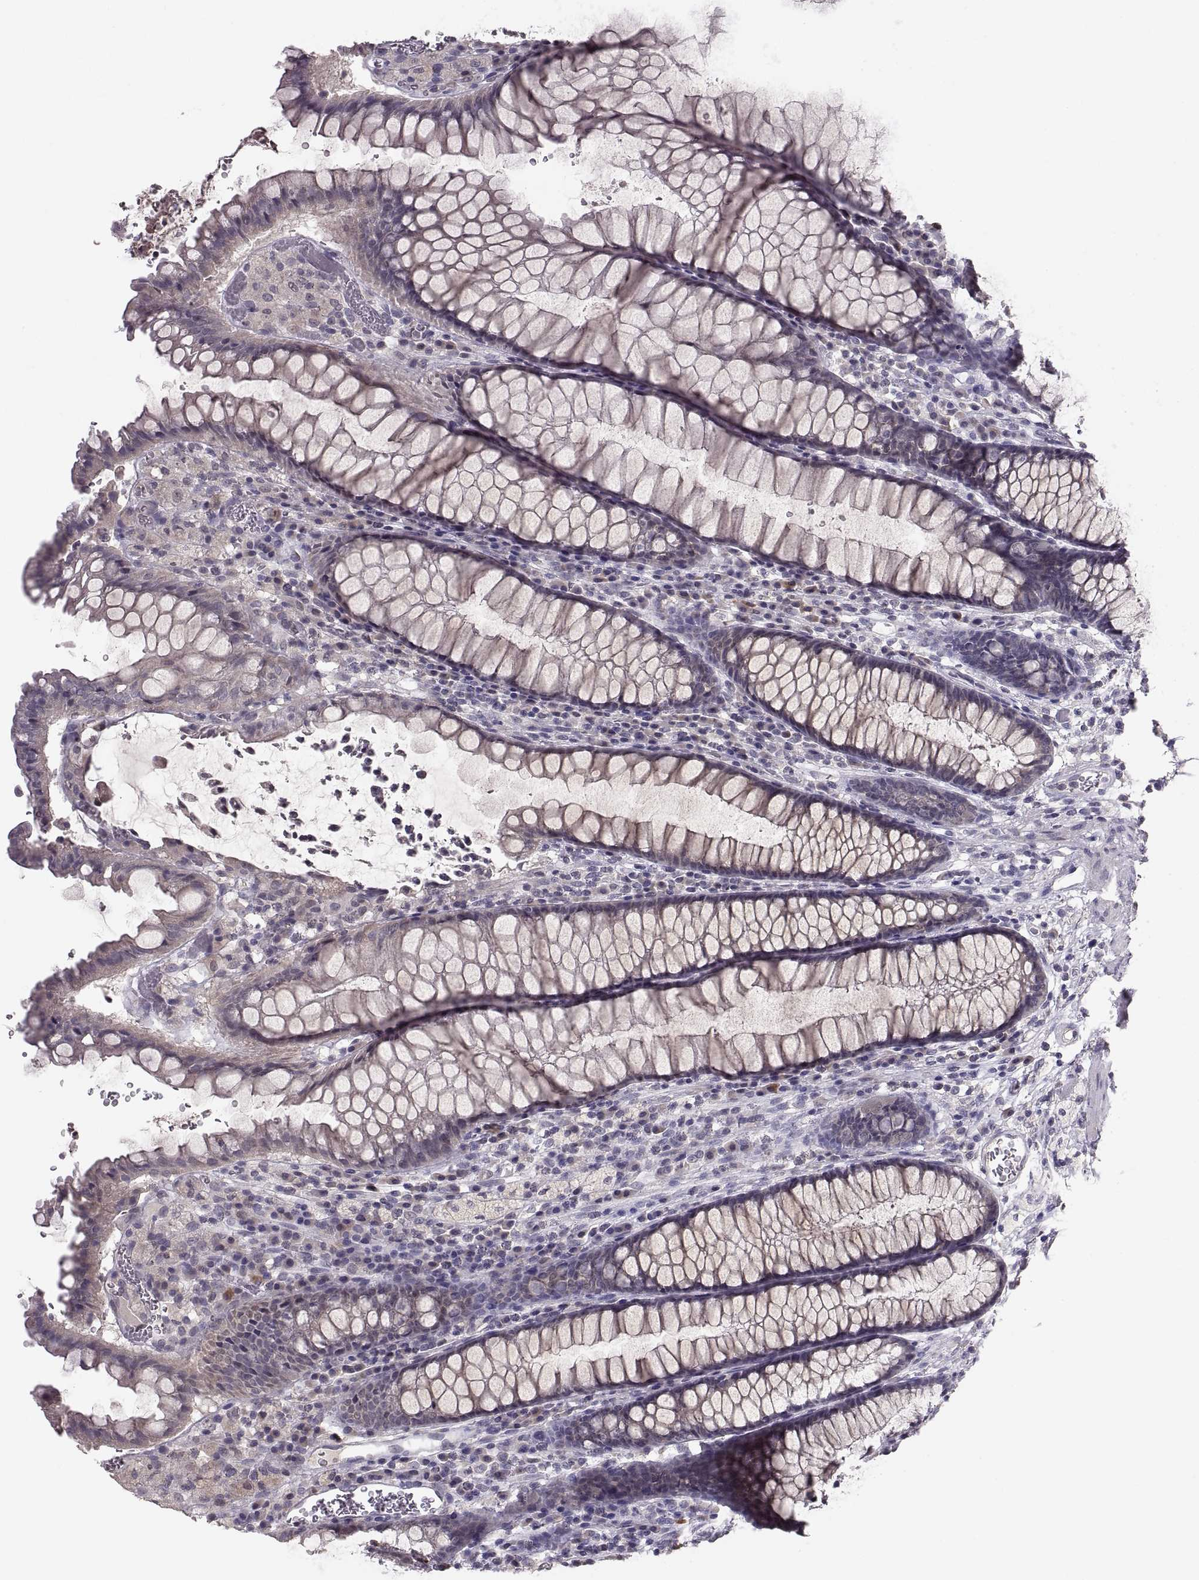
{"staining": {"intensity": "weak", "quantity": "25%-75%", "location": "cytoplasmic/membranous"}, "tissue": "rectum", "cell_type": "Glandular cells", "image_type": "normal", "snomed": [{"axis": "morphology", "description": "Normal tissue, NOS"}, {"axis": "topography", "description": "Rectum"}], "caption": "Protein staining of normal rectum shows weak cytoplasmic/membranous positivity in about 25%-75% of glandular cells.", "gene": "PAX2", "patient": {"sex": "female", "age": 68}}